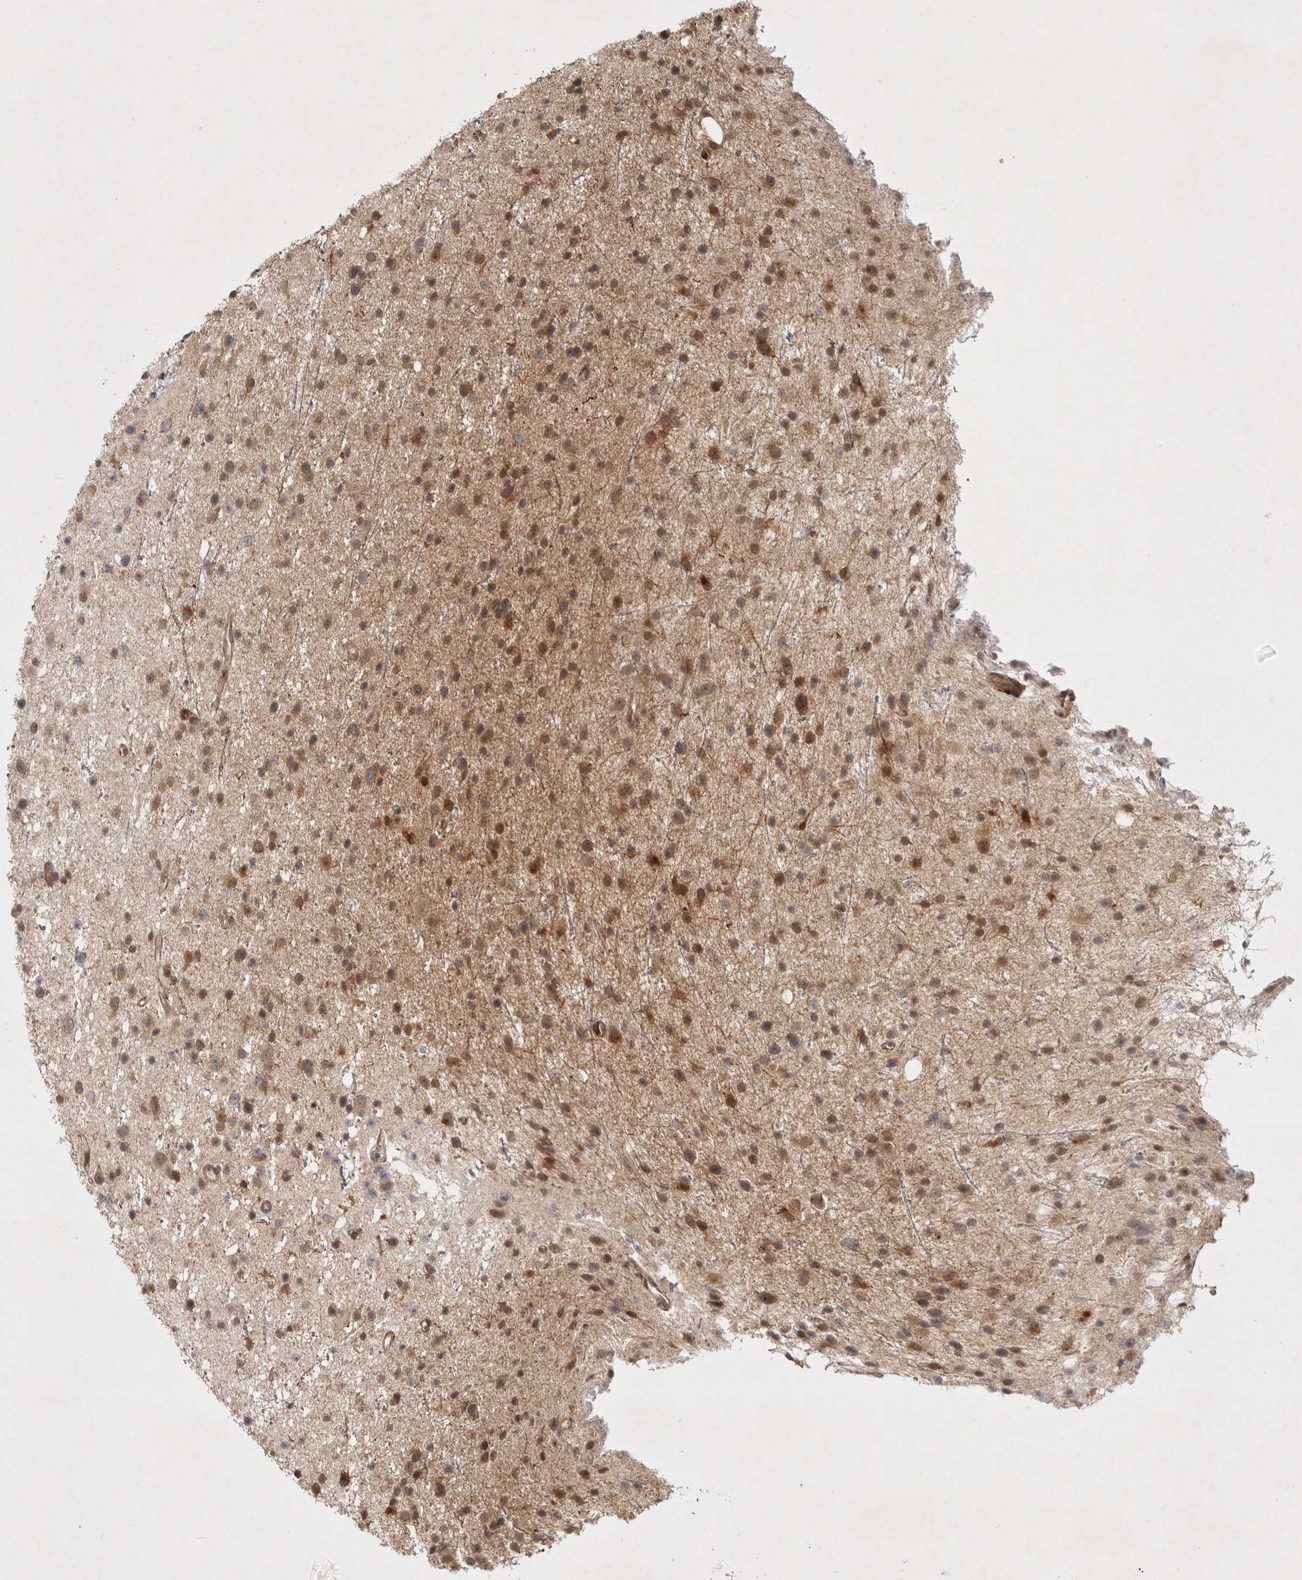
{"staining": {"intensity": "moderate", "quantity": "25%-75%", "location": "cytoplasmic/membranous,nuclear"}, "tissue": "glioma", "cell_type": "Tumor cells", "image_type": "cancer", "snomed": [{"axis": "morphology", "description": "Glioma, malignant, Low grade"}, {"axis": "topography", "description": "Cerebral cortex"}], "caption": "Tumor cells display medium levels of moderate cytoplasmic/membranous and nuclear staining in about 25%-75% of cells in malignant low-grade glioma.", "gene": "ZNF318", "patient": {"sex": "female", "age": 39}}